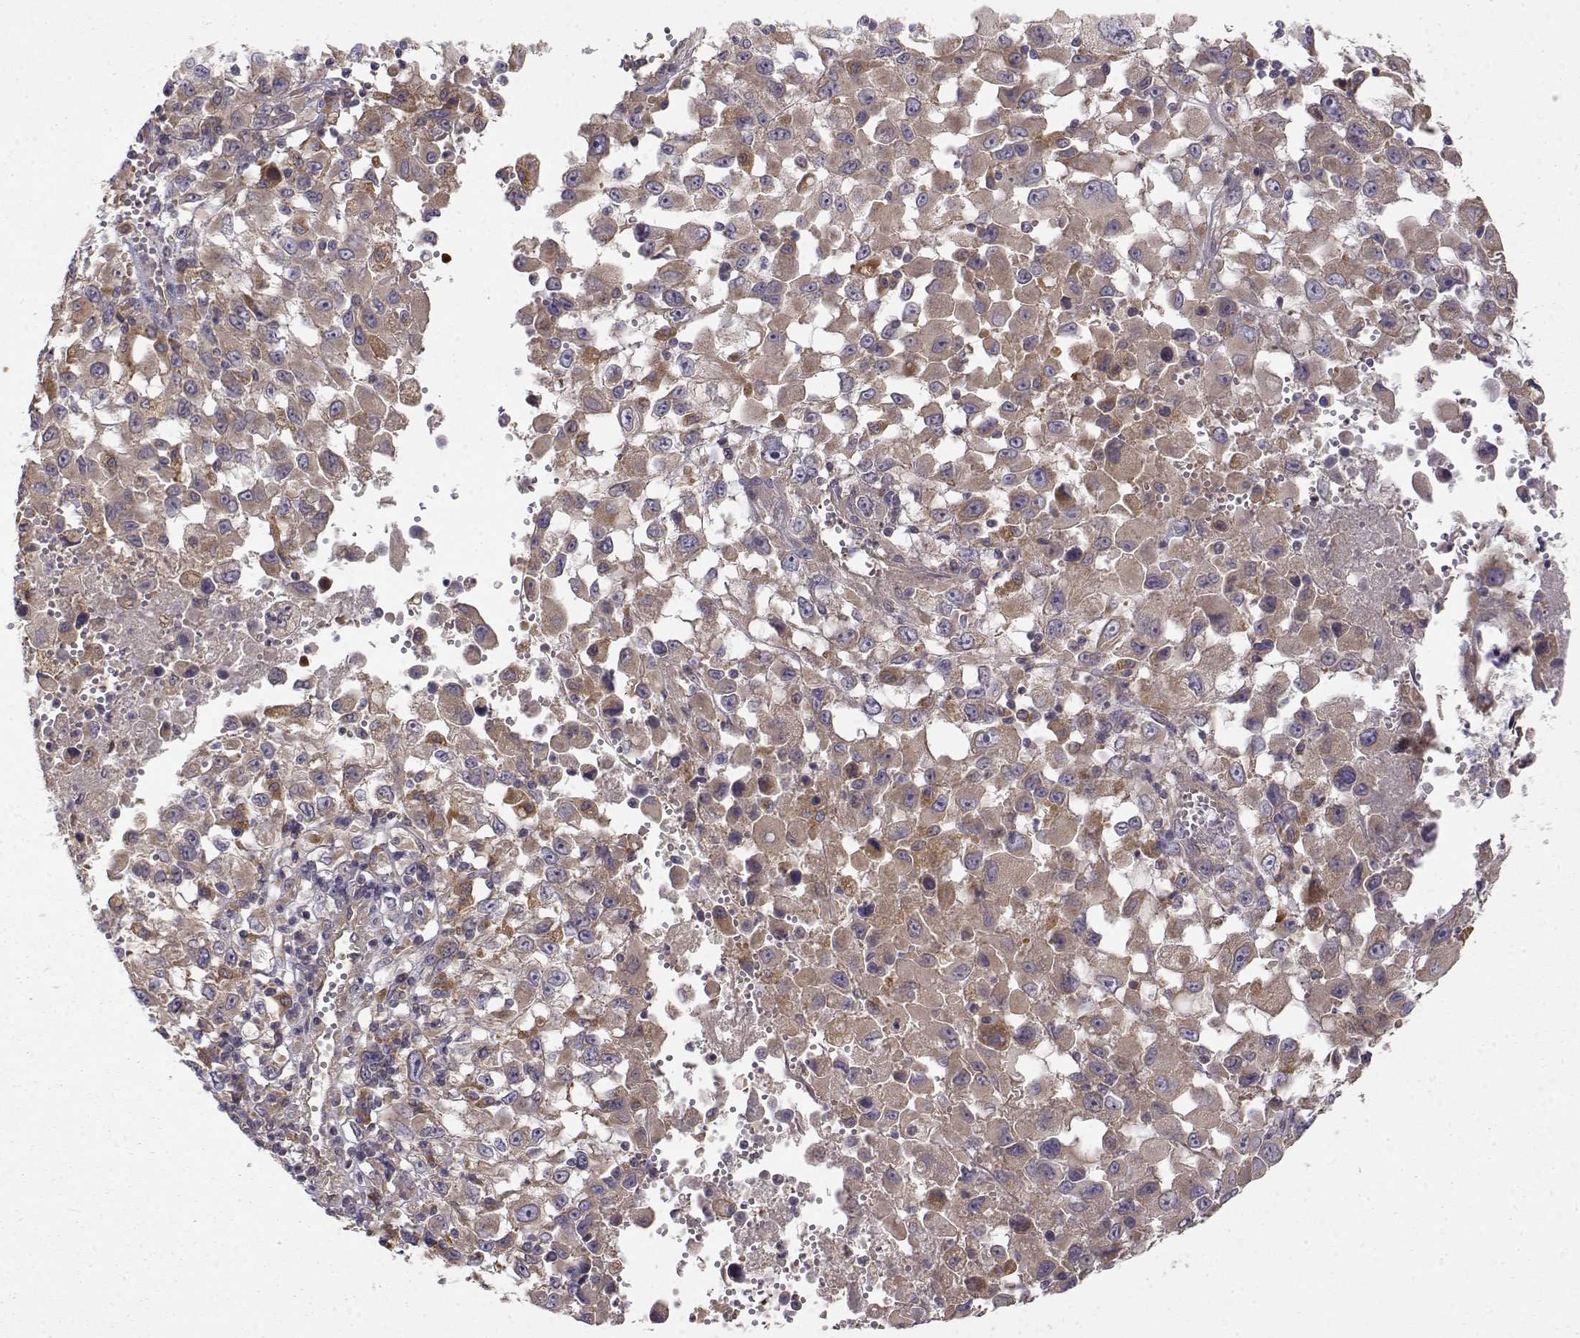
{"staining": {"intensity": "weak", "quantity": ">75%", "location": "cytoplasmic/membranous"}, "tissue": "melanoma", "cell_type": "Tumor cells", "image_type": "cancer", "snomed": [{"axis": "morphology", "description": "Malignant melanoma, Metastatic site"}, {"axis": "topography", "description": "Soft tissue"}], "caption": "Malignant melanoma (metastatic site) tissue exhibits weak cytoplasmic/membranous staining in about >75% of tumor cells, visualized by immunohistochemistry.", "gene": "CRIM1", "patient": {"sex": "male", "age": 50}}